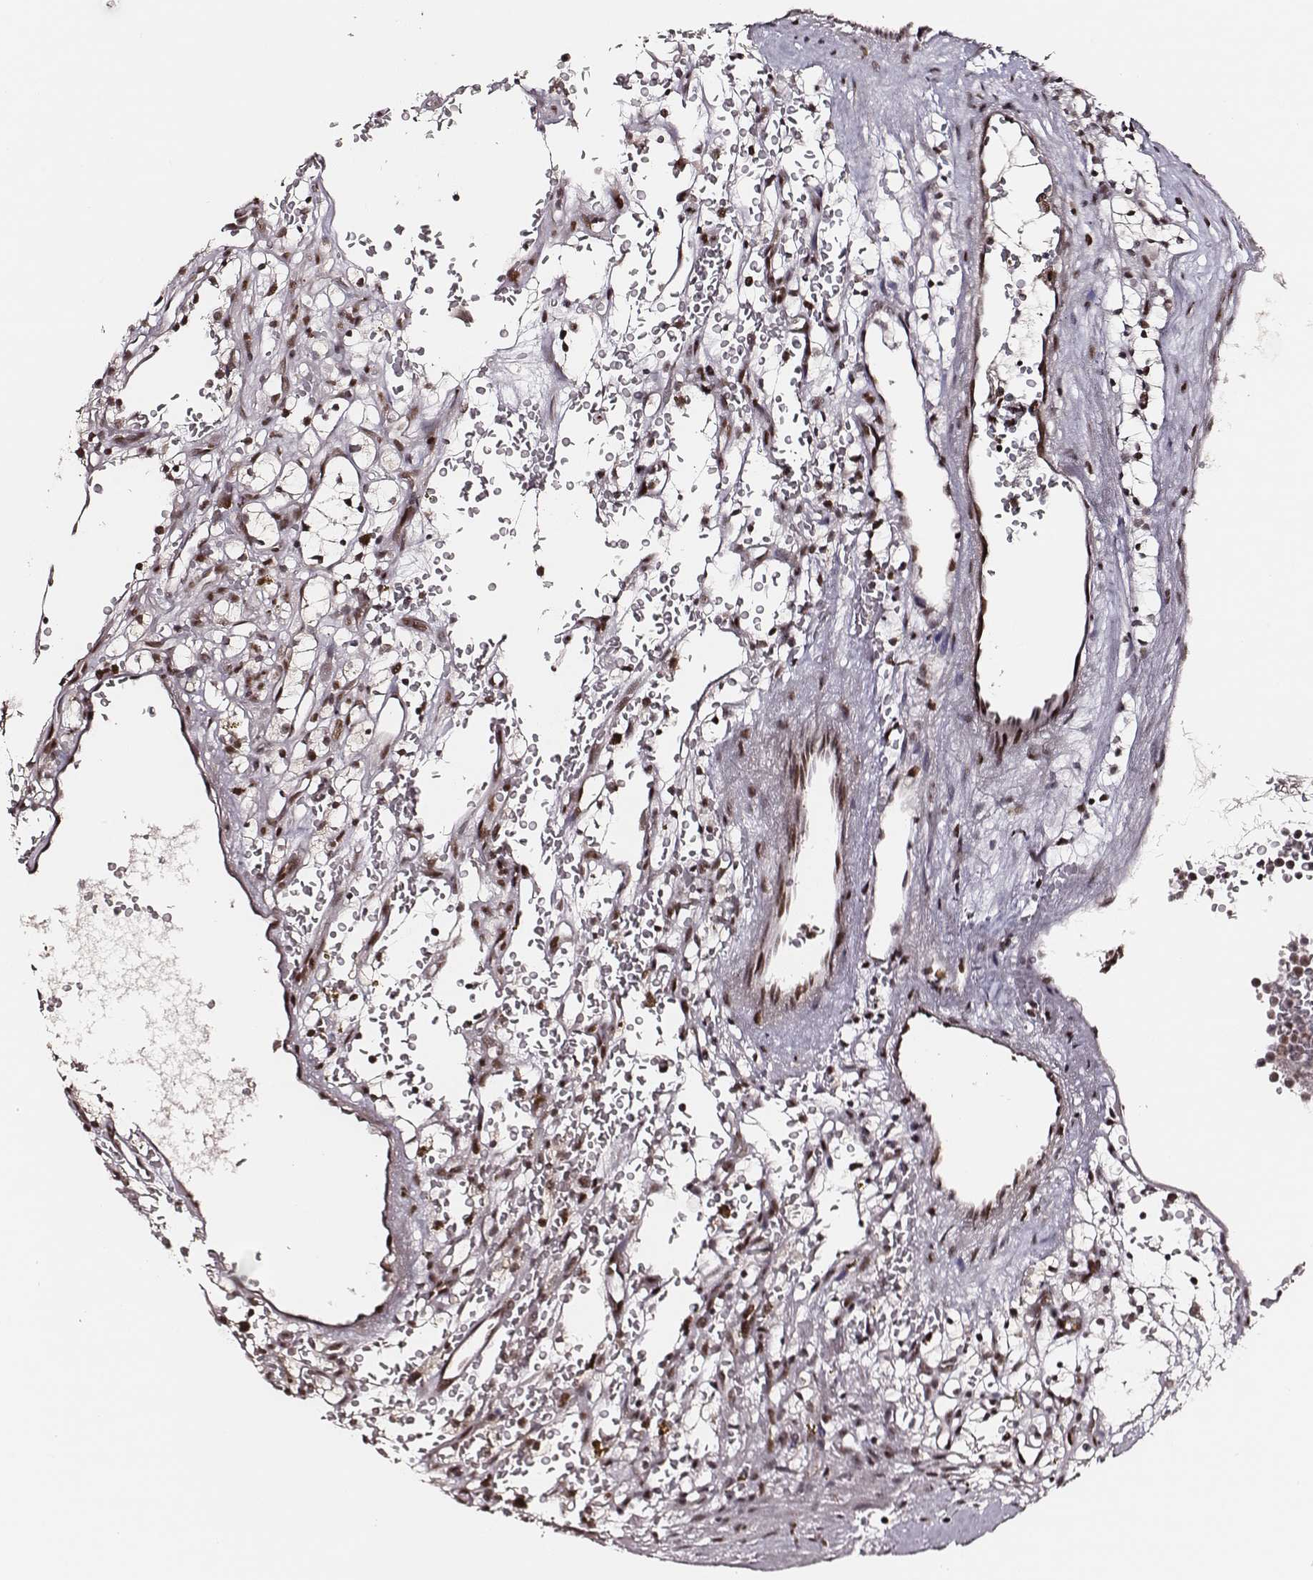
{"staining": {"intensity": "strong", "quantity": ">75%", "location": "nuclear"}, "tissue": "renal cancer", "cell_type": "Tumor cells", "image_type": "cancer", "snomed": [{"axis": "morphology", "description": "Adenocarcinoma, NOS"}, {"axis": "topography", "description": "Kidney"}], "caption": "A high amount of strong nuclear staining is present in approximately >75% of tumor cells in renal cancer (adenocarcinoma) tissue. (IHC, brightfield microscopy, high magnification).", "gene": "PPARA", "patient": {"sex": "female", "age": 64}}